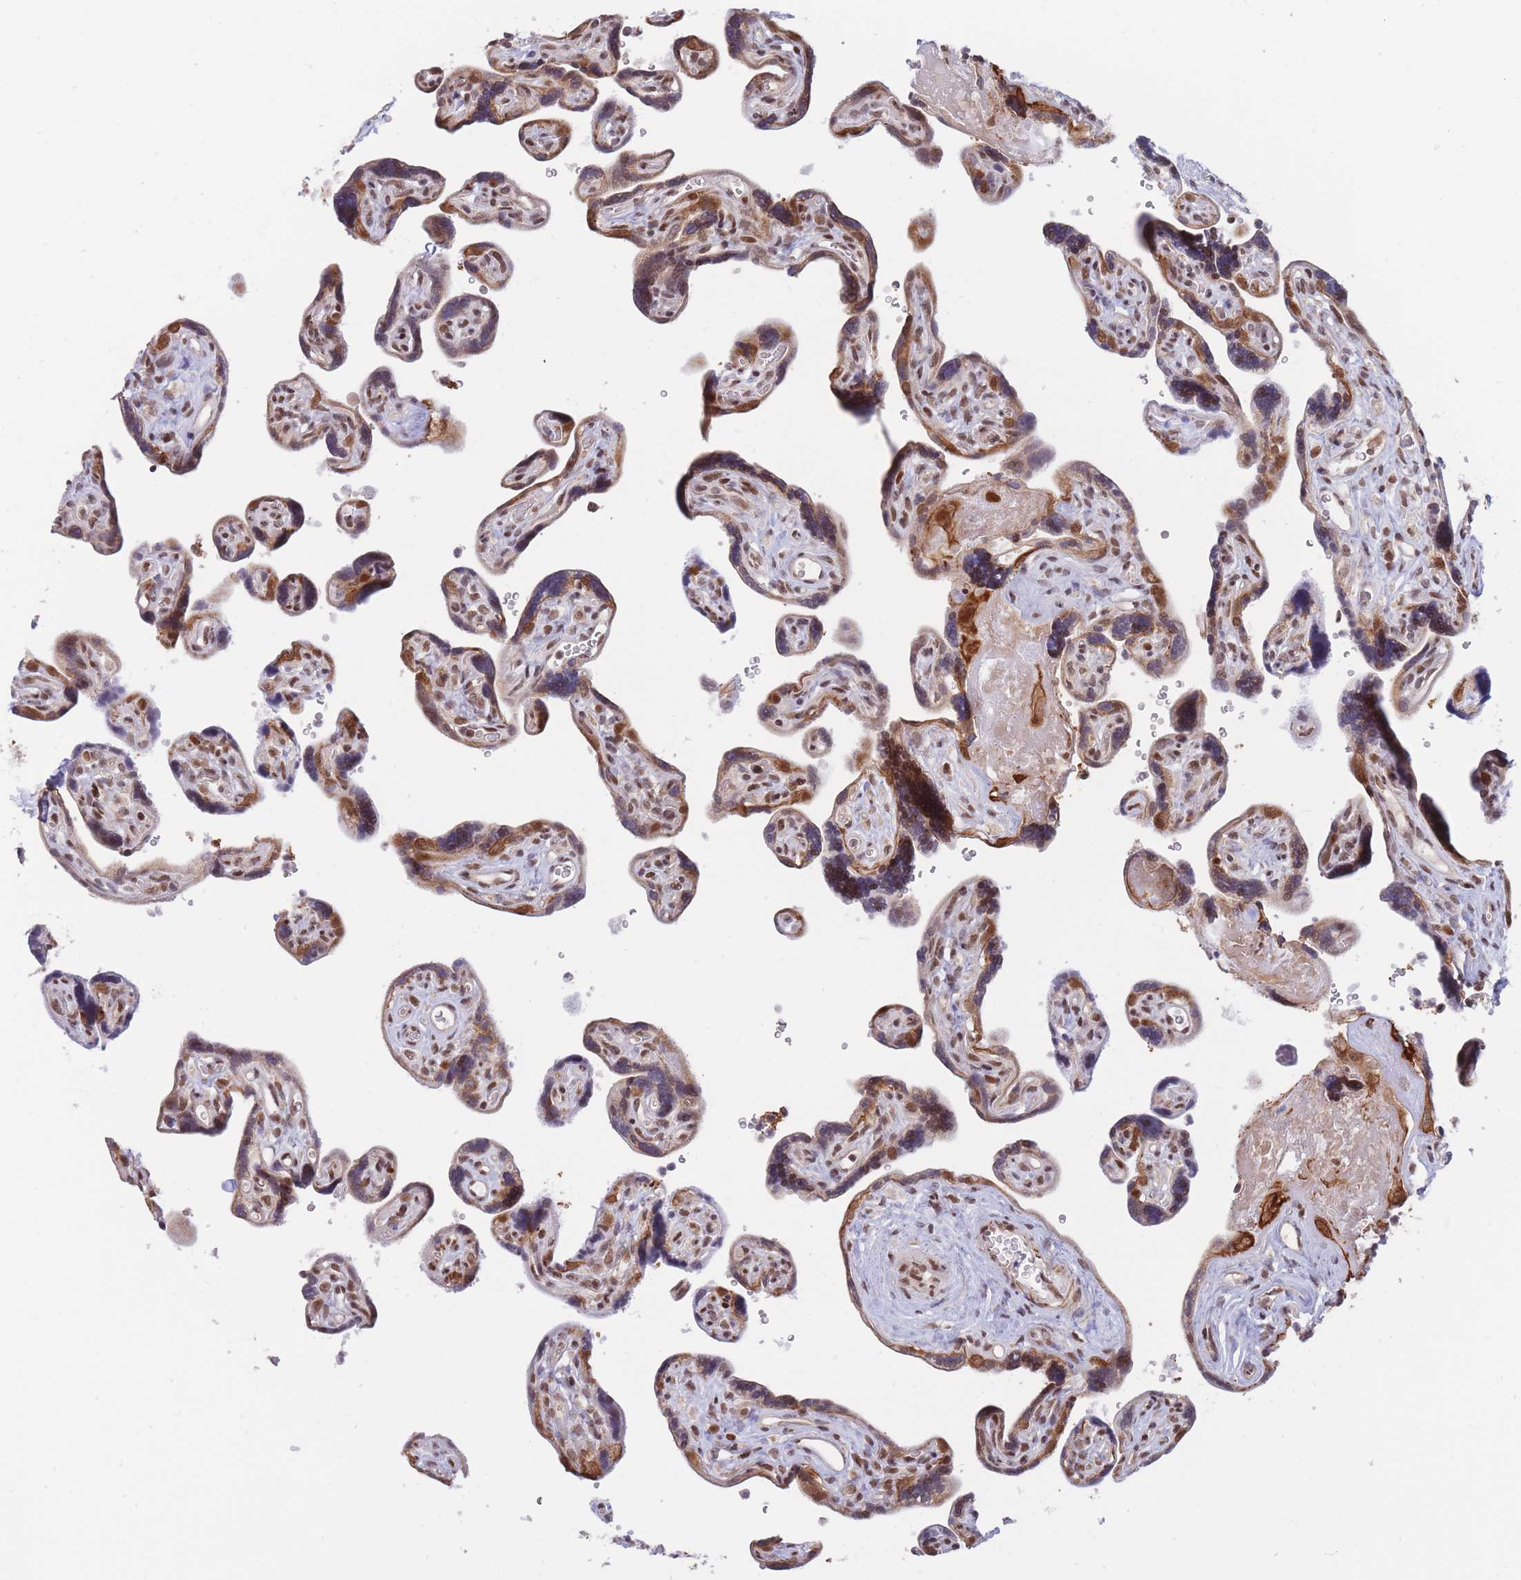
{"staining": {"intensity": "strong", "quantity": ">75%", "location": "cytoplasmic/membranous,nuclear"}, "tissue": "placenta", "cell_type": "Decidual cells", "image_type": "normal", "snomed": [{"axis": "morphology", "description": "Normal tissue, NOS"}, {"axis": "topography", "description": "Placenta"}], "caption": "This is a histology image of IHC staining of unremarkable placenta, which shows strong expression in the cytoplasmic/membranous,nuclear of decidual cells.", "gene": "TARBP2", "patient": {"sex": "female", "age": 39}}